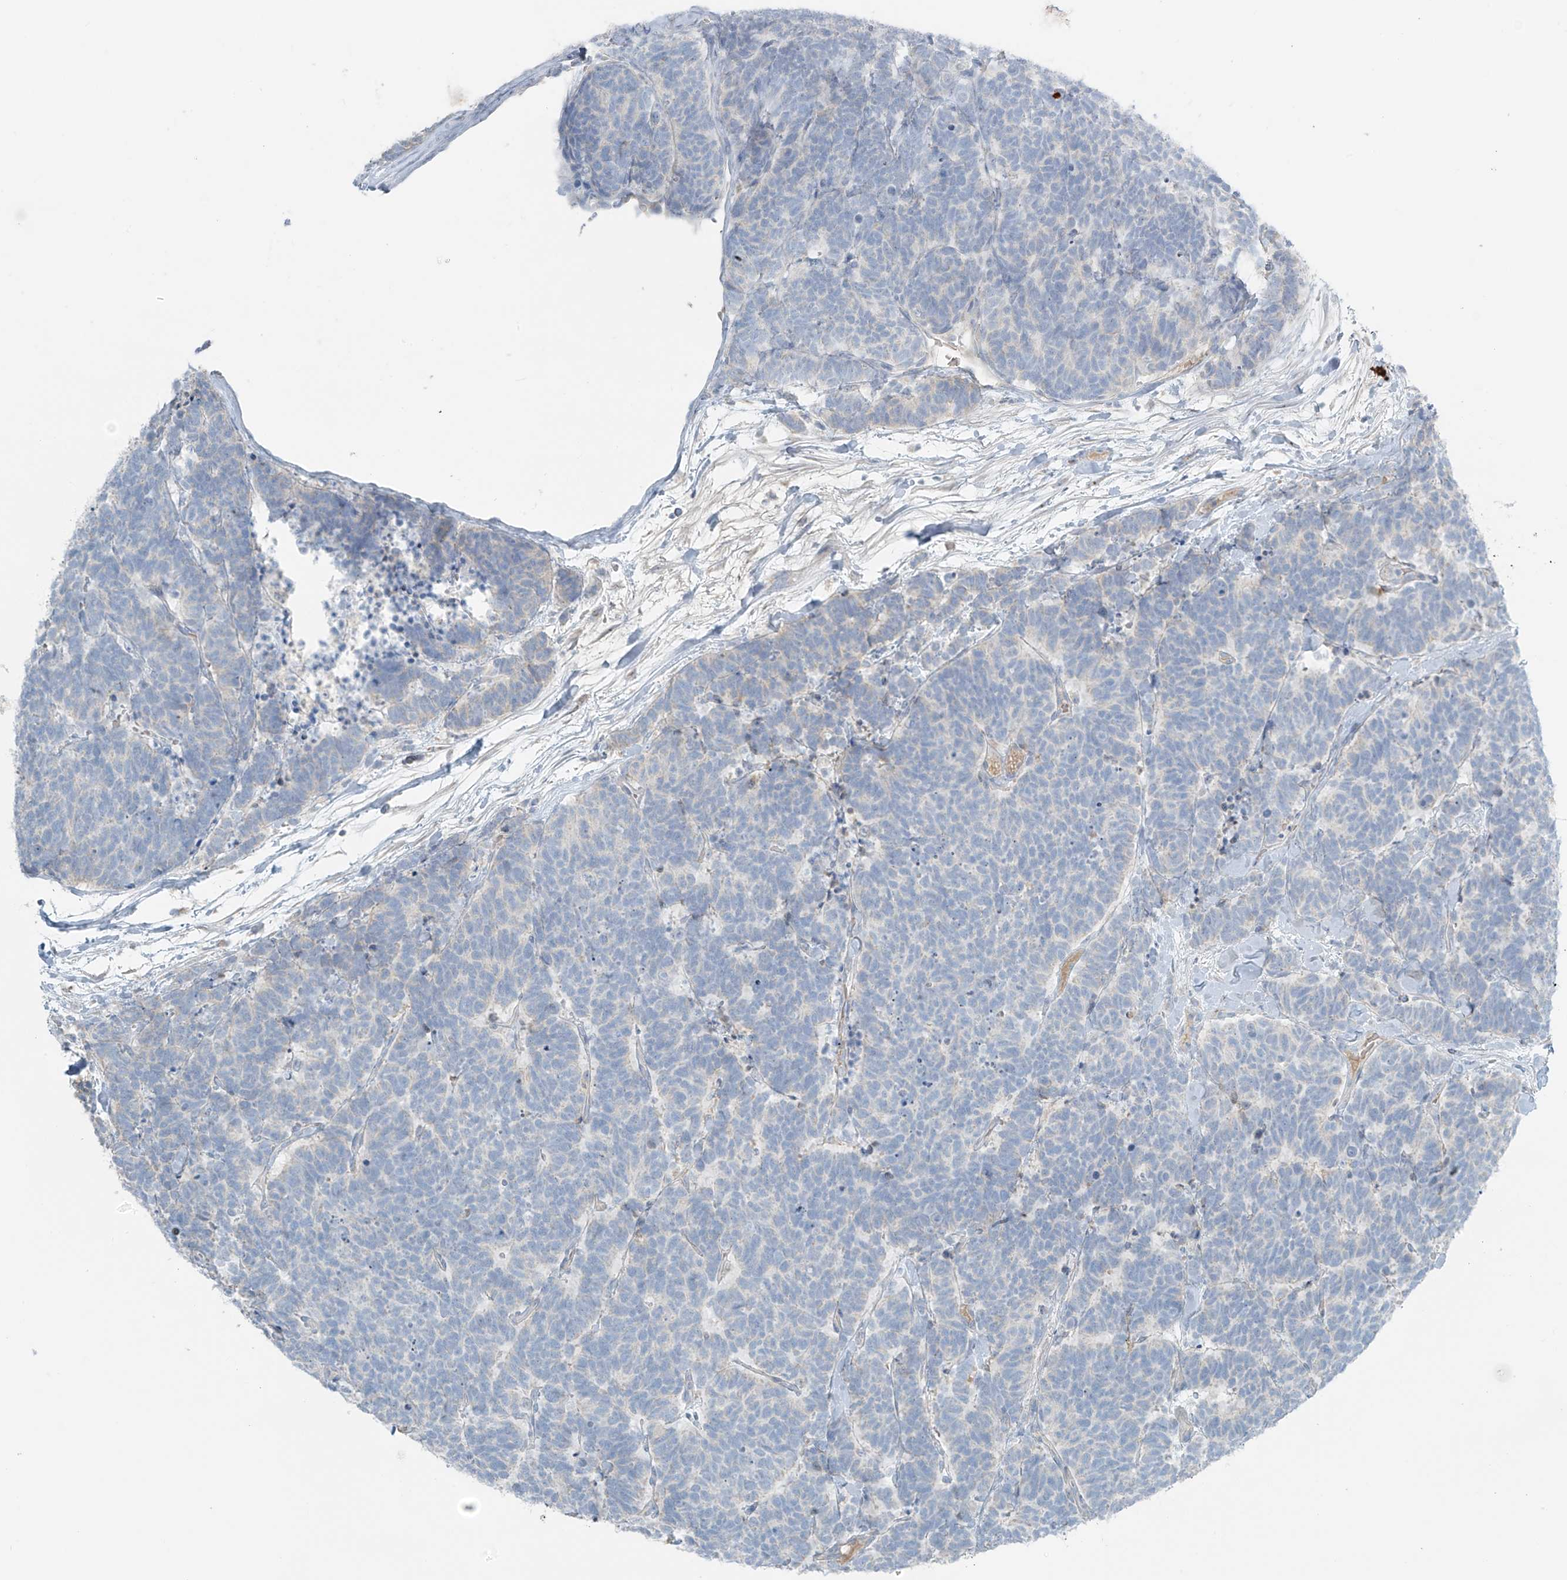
{"staining": {"intensity": "negative", "quantity": "none", "location": "none"}, "tissue": "carcinoid", "cell_type": "Tumor cells", "image_type": "cancer", "snomed": [{"axis": "morphology", "description": "Carcinoma, NOS"}, {"axis": "morphology", "description": "Carcinoid, malignant, NOS"}, {"axis": "topography", "description": "Urinary bladder"}], "caption": "DAB (3,3'-diaminobenzidine) immunohistochemical staining of human carcinoma displays no significant expression in tumor cells. (Stains: DAB (3,3'-diaminobenzidine) immunohistochemistry (IHC) with hematoxylin counter stain, Microscopy: brightfield microscopy at high magnification).", "gene": "FAM131C", "patient": {"sex": "male", "age": 57}}